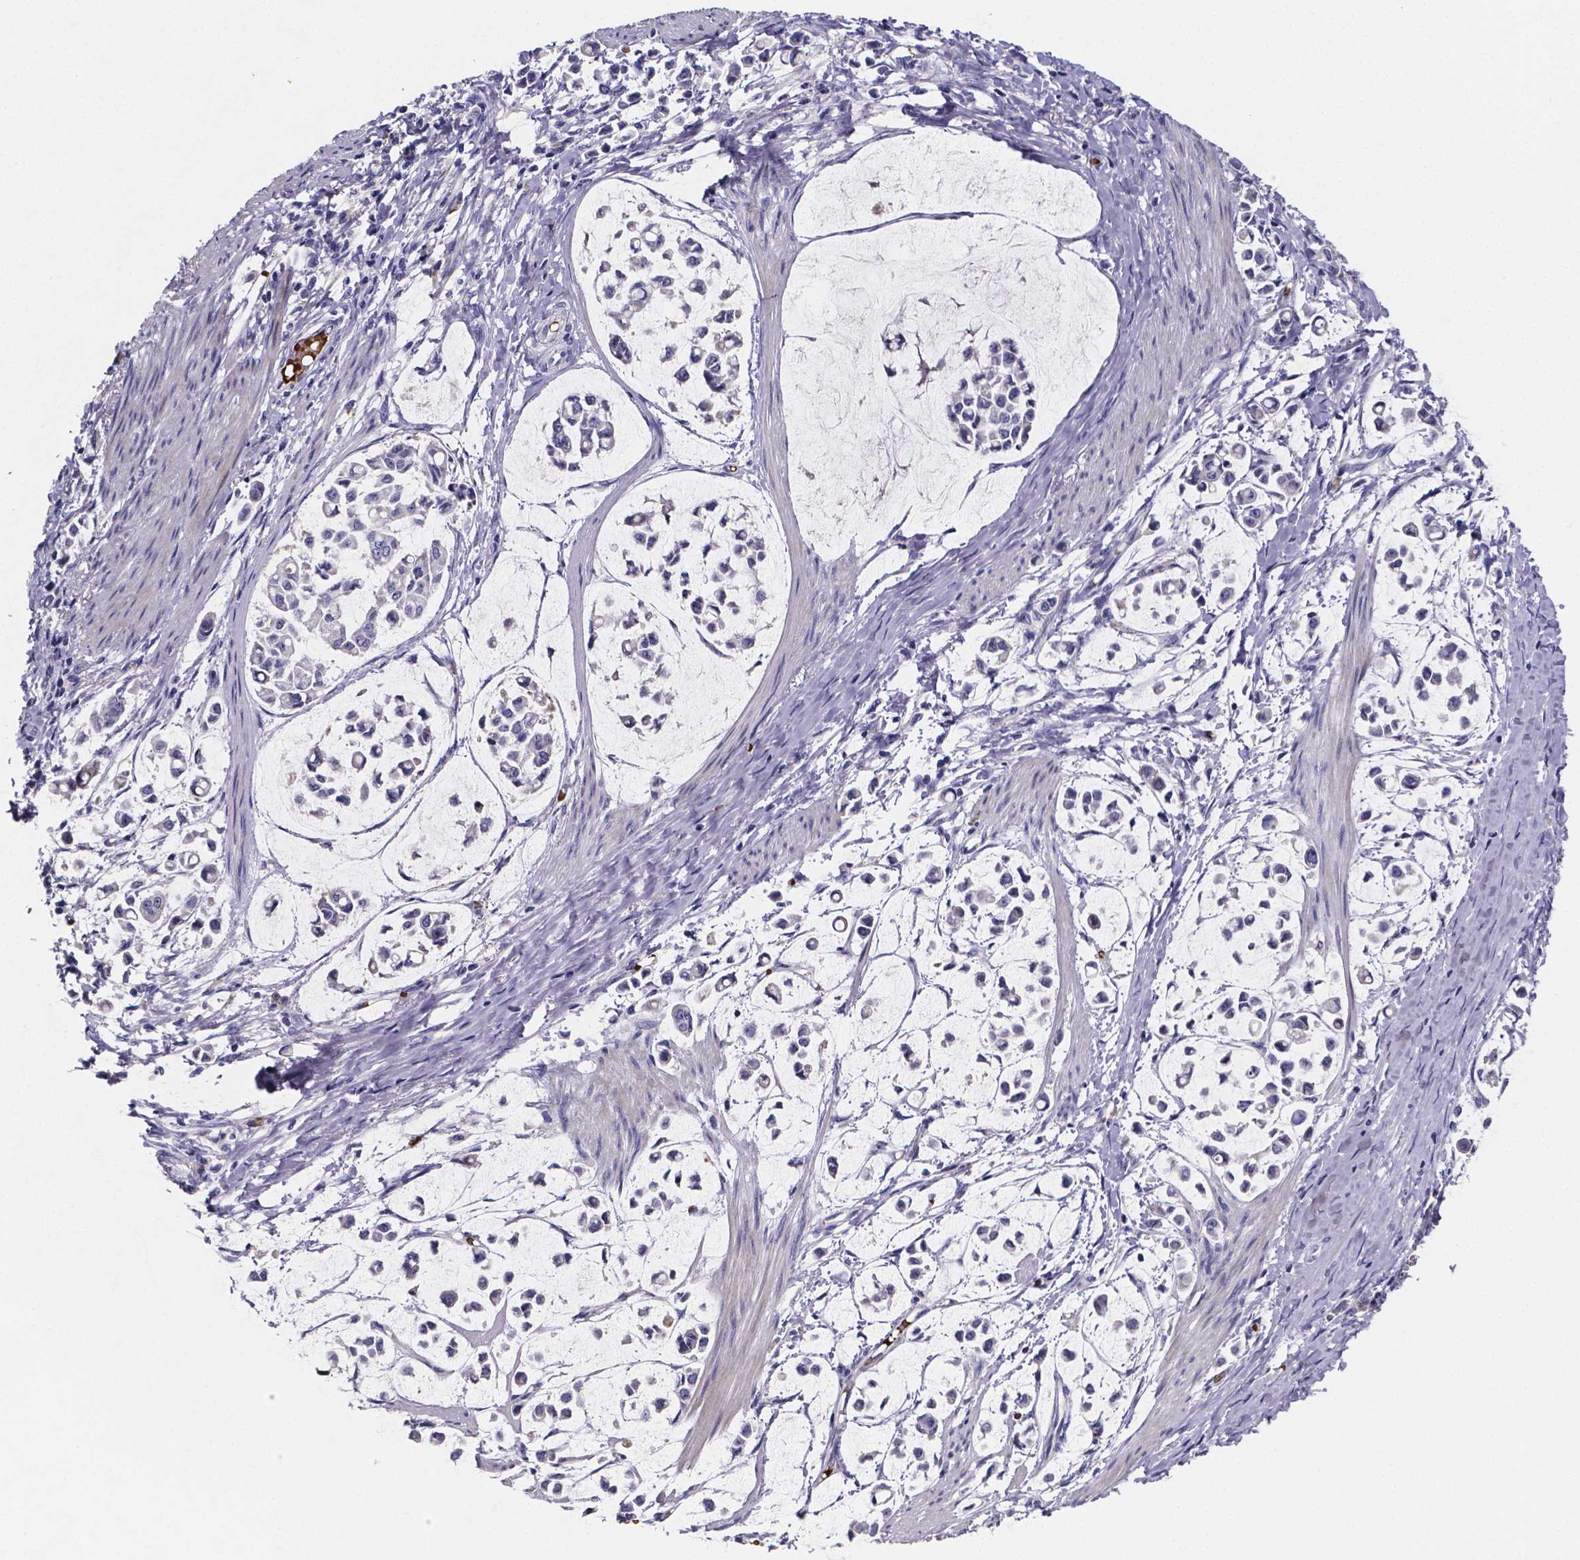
{"staining": {"intensity": "negative", "quantity": "none", "location": "none"}, "tissue": "stomach cancer", "cell_type": "Tumor cells", "image_type": "cancer", "snomed": [{"axis": "morphology", "description": "Adenocarcinoma, NOS"}, {"axis": "topography", "description": "Stomach"}], "caption": "Protein analysis of stomach cancer exhibits no significant expression in tumor cells.", "gene": "GABRA3", "patient": {"sex": "male", "age": 82}}